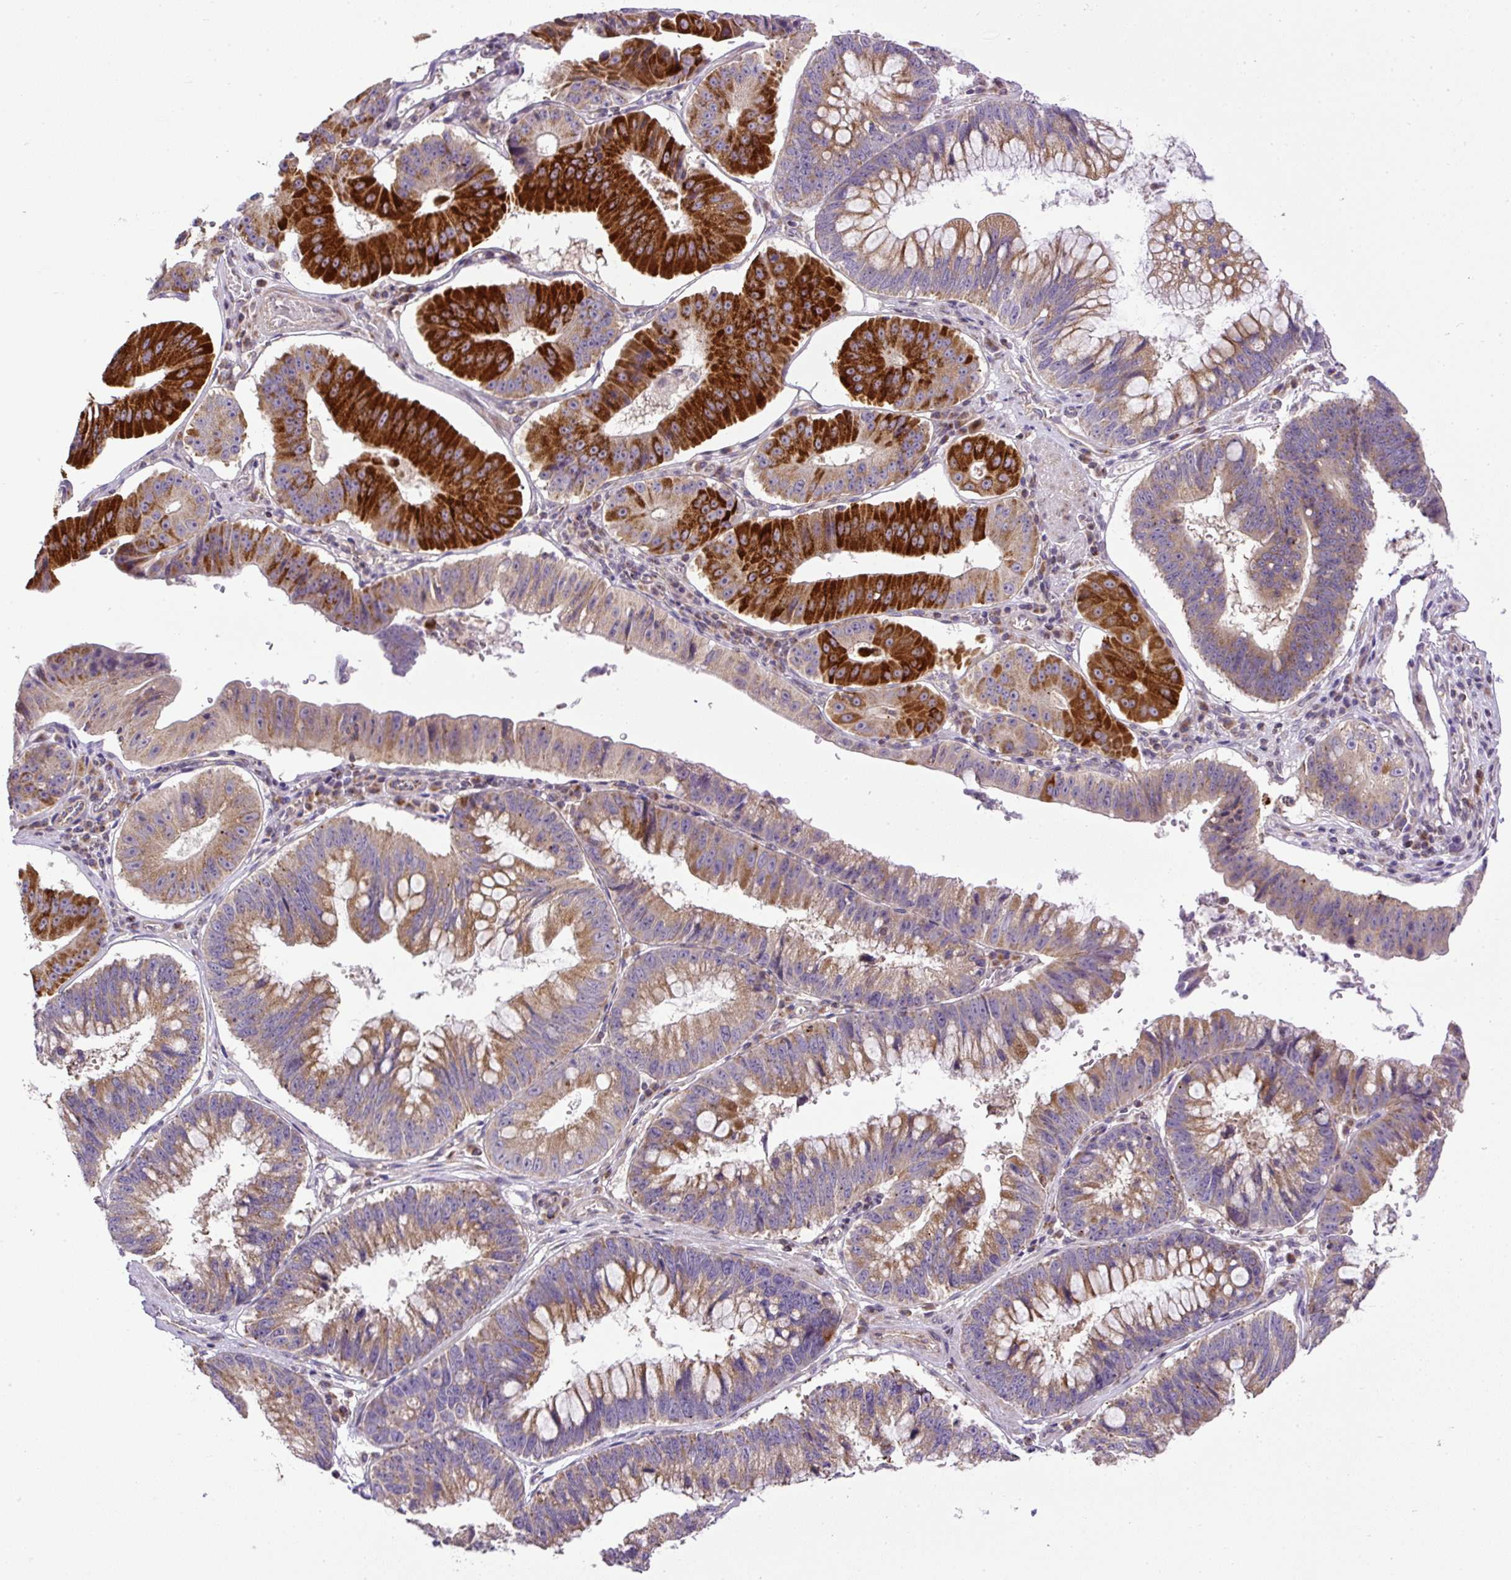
{"staining": {"intensity": "strong", "quantity": "25%-75%", "location": "cytoplasmic/membranous"}, "tissue": "stomach cancer", "cell_type": "Tumor cells", "image_type": "cancer", "snomed": [{"axis": "morphology", "description": "Adenocarcinoma, NOS"}, {"axis": "topography", "description": "Stomach"}], "caption": "Stomach cancer stained with DAB IHC reveals high levels of strong cytoplasmic/membranous positivity in about 25%-75% of tumor cells. (DAB (3,3'-diaminobenzidine) IHC, brown staining for protein, blue staining for nuclei).", "gene": "ZNF547", "patient": {"sex": "male", "age": 59}}